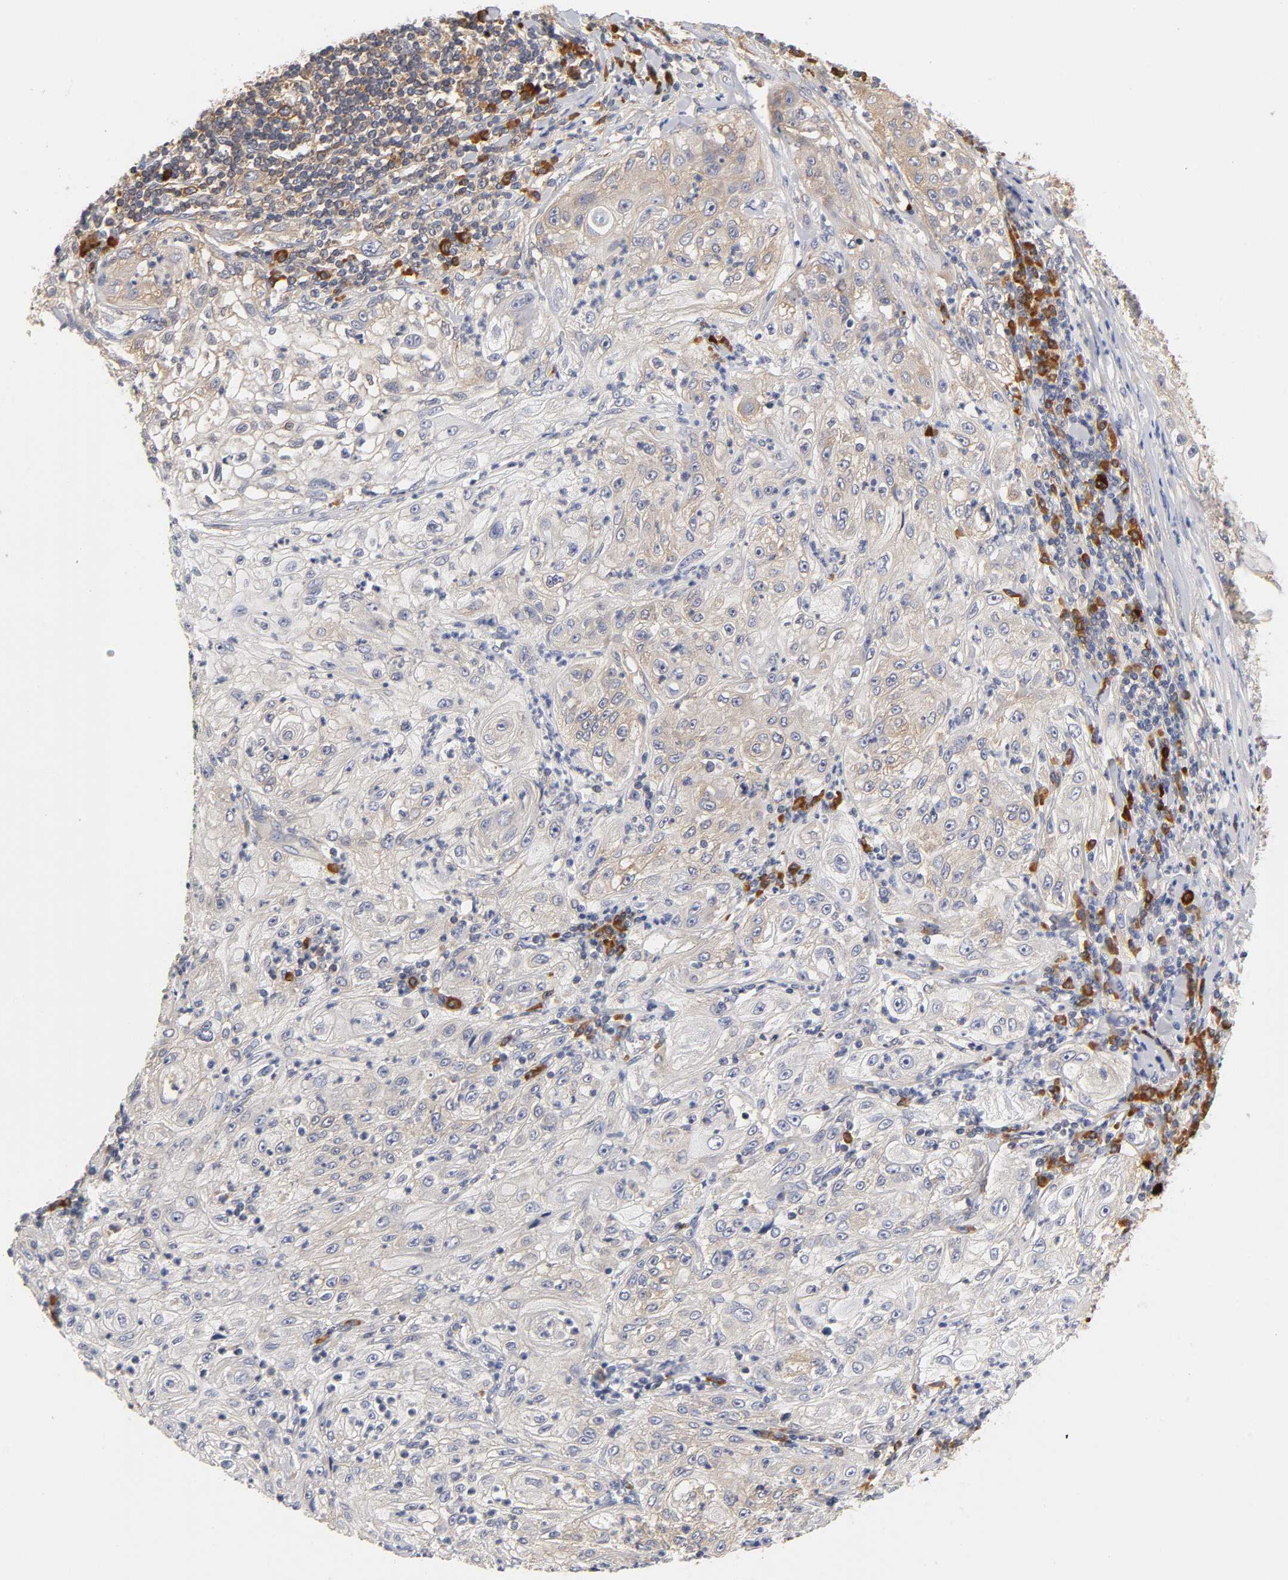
{"staining": {"intensity": "weak", "quantity": "25%-75%", "location": "cytoplasmic/membranous"}, "tissue": "lung cancer", "cell_type": "Tumor cells", "image_type": "cancer", "snomed": [{"axis": "morphology", "description": "Inflammation, NOS"}, {"axis": "morphology", "description": "Squamous cell carcinoma, NOS"}, {"axis": "topography", "description": "Lymph node"}, {"axis": "topography", "description": "Soft tissue"}, {"axis": "topography", "description": "Lung"}], "caption": "Brown immunohistochemical staining in lung squamous cell carcinoma reveals weak cytoplasmic/membranous staining in about 25%-75% of tumor cells. The protein of interest is shown in brown color, while the nuclei are stained blue.", "gene": "RPS29", "patient": {"sex": "male", "age": 66}}